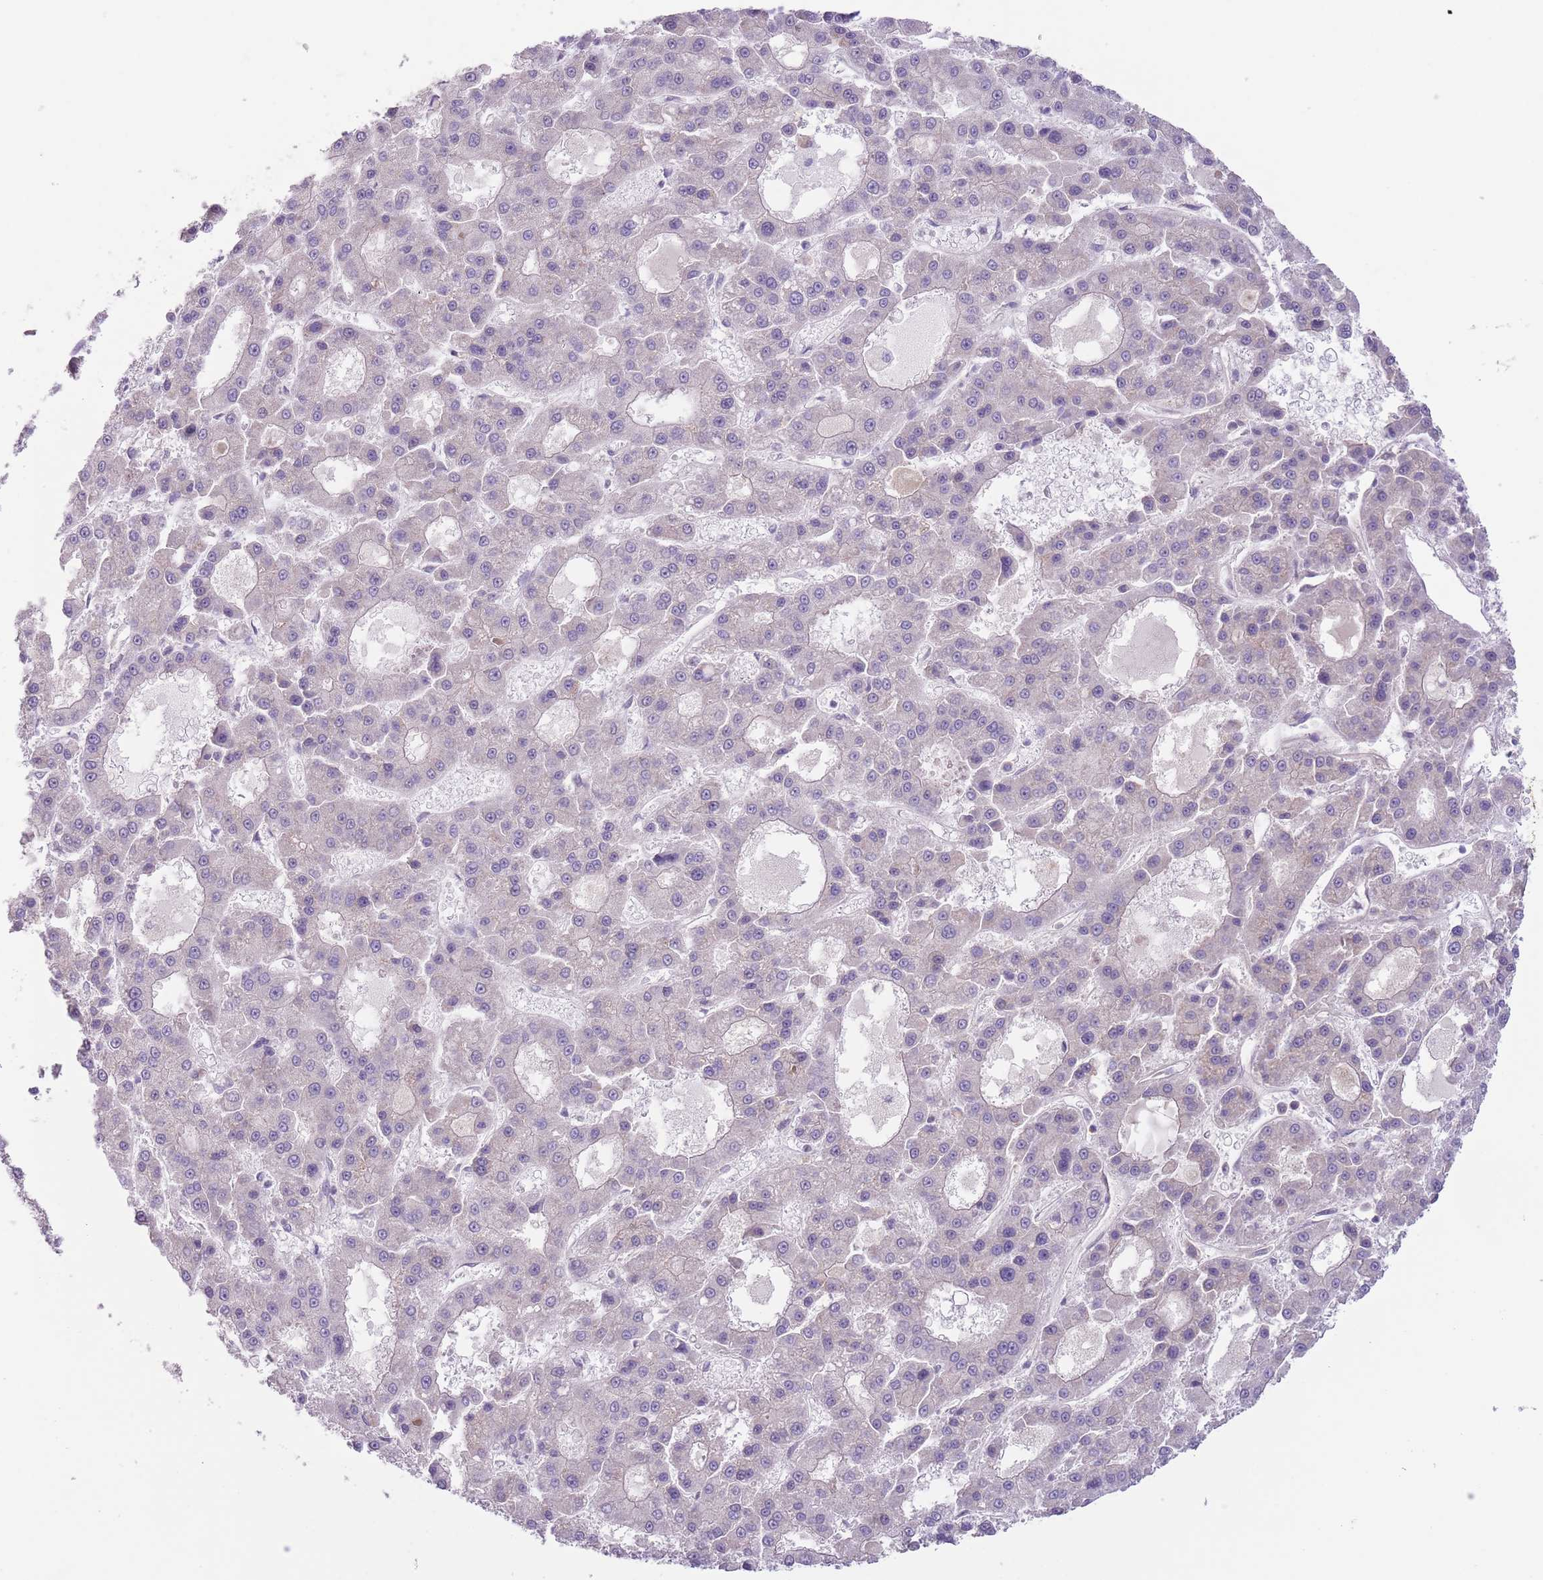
{"staining": {"intensity": "negative", "quantity": "none", "location": "none"}, "tissue": "liver cancer", "cell_type": "Tumor cells", "image_type": "cancer", "snomed": [{"axis": "morphology", "description": "Carcinoma, Hepatocellular, NOS"}, {"axis": "topography", "description": "Liver"}], "caption": "Tumor cells are negative for brown protein staining in liver hepatocellular carcinoma. Brightfield microscopy of immunohistochemistry (IHC) stained with DAB (brown) and hematoxylin (blue), captured at high magnification.", "gene": "COPE", "patient": {"sex": "male", "age": 70}}